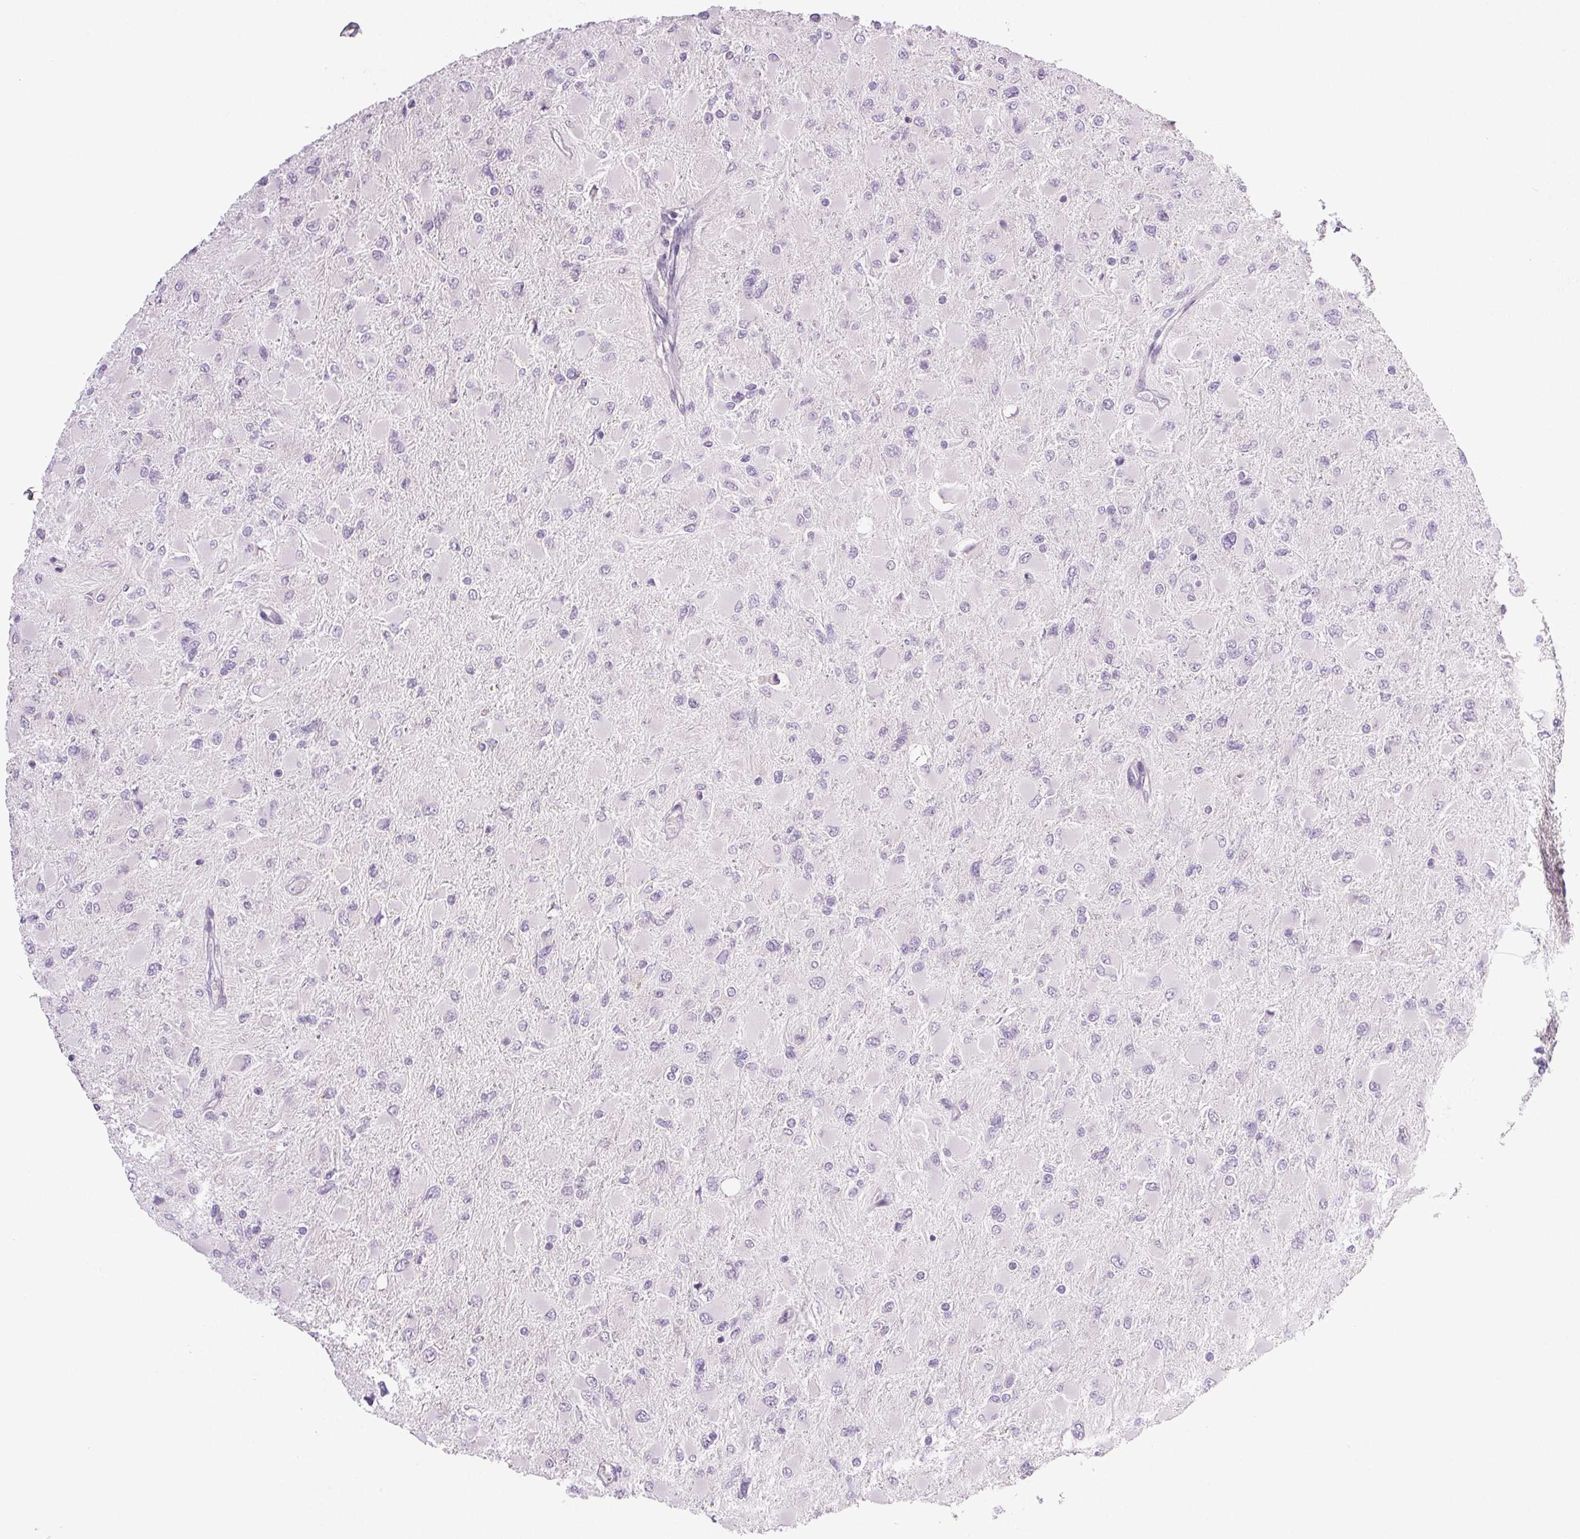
{"staining": {"intensity": "negative", "quantity": "none", "location": "none"}, "tissue": "glioma", "cell_type": "Tumor cells", "image_type": "cancer", "snomed": [{"axis": "morphology", "description": "Glioma, malignant, High grade"}, {"axis": "topography", "description": "Cerebral cortex"}], "caption": "Immunohistochemistry histopathology image of neoplastic tissue: glioma stained with DAB exhibits no significant protein positivity in tumor cells.", "gene": "COL7A1", "patient": {"sex": "female", "age": 36}}